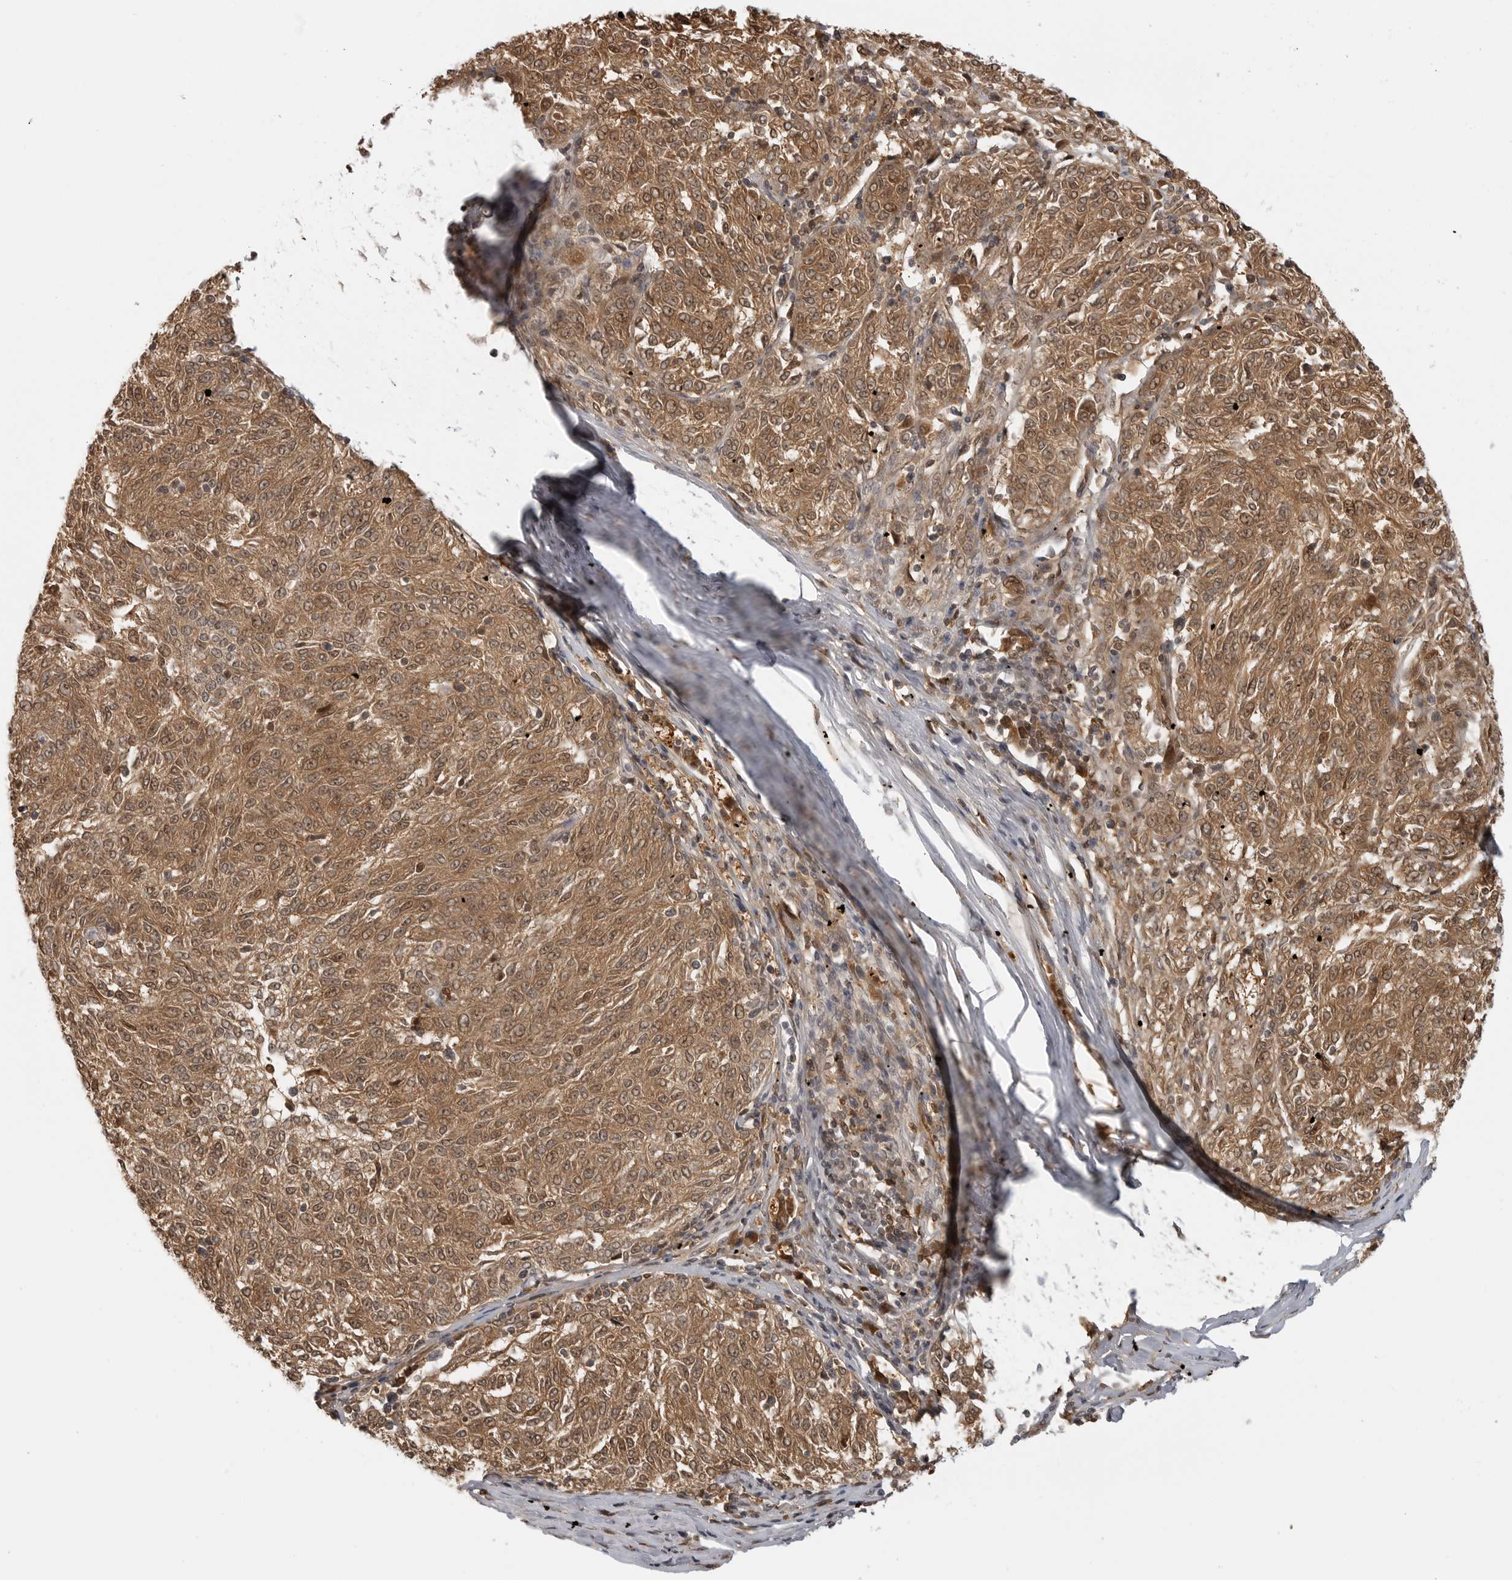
{"staining": {"intensity": "moderate", "quantity": ">75%", "location": "cytoplasmic/membranous,nuclear"}, "tissue": "melanoma", "cell_type": "Tumor cells", "image_type": "cancer", "snomed": [{"axis": "morphology", "description": "Malignant melanoma, NOS"}, {"axis": "topography", "description": "Skin"}], "caption": "Melanoma stained for a protein (brown) reveals moderate cytoplasmic/membranous and nuclear positive staining in about >75% of tumor cells.", "gene": "CTIF", "patient": {"sex": "female", "age": 72}}